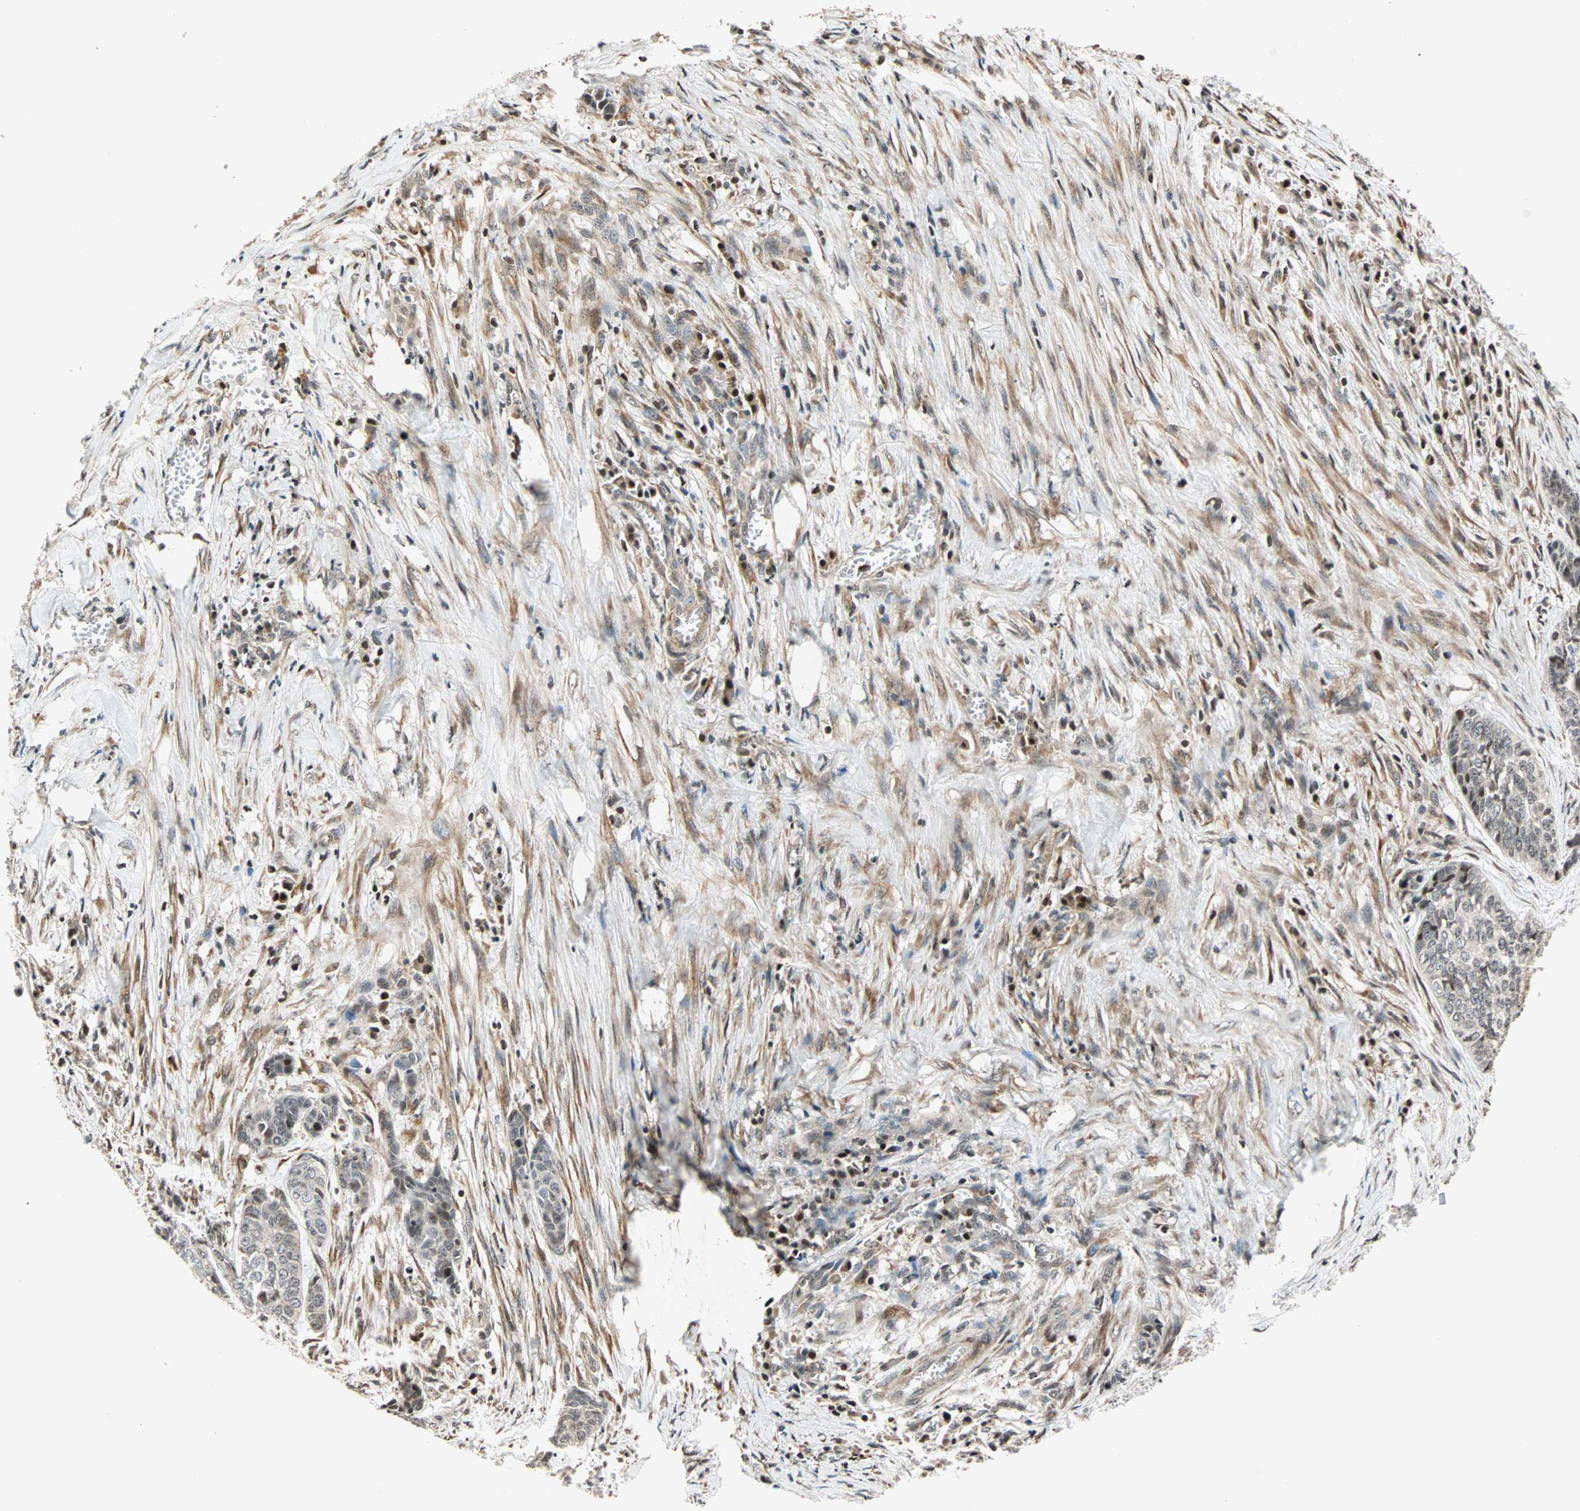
{"staining": {"intensity": "weak", "quantity": "25%-75%", "location": "cytoplasmic/membranous,nuclear"}, "tissue": "skin cancer", "cell_type": "Tumor cells", "image_type": "cancer", "snomed": [{"axis": "morphology", "description": "Basal cell carcinoma"}, {"axis": "topography", "description": "Skin"}], "caption": "This micrograph displays basal cell carcinoma (skin) stained with immunohistochemistry to label a protein in brown. The cytoplasmic/membranous and nuclear of tumor cells show weak positivity for the protein. Nuclei are counter-stained blue.", "gene": "HECW1", "patient": {"sex": "female", "age": 64}}